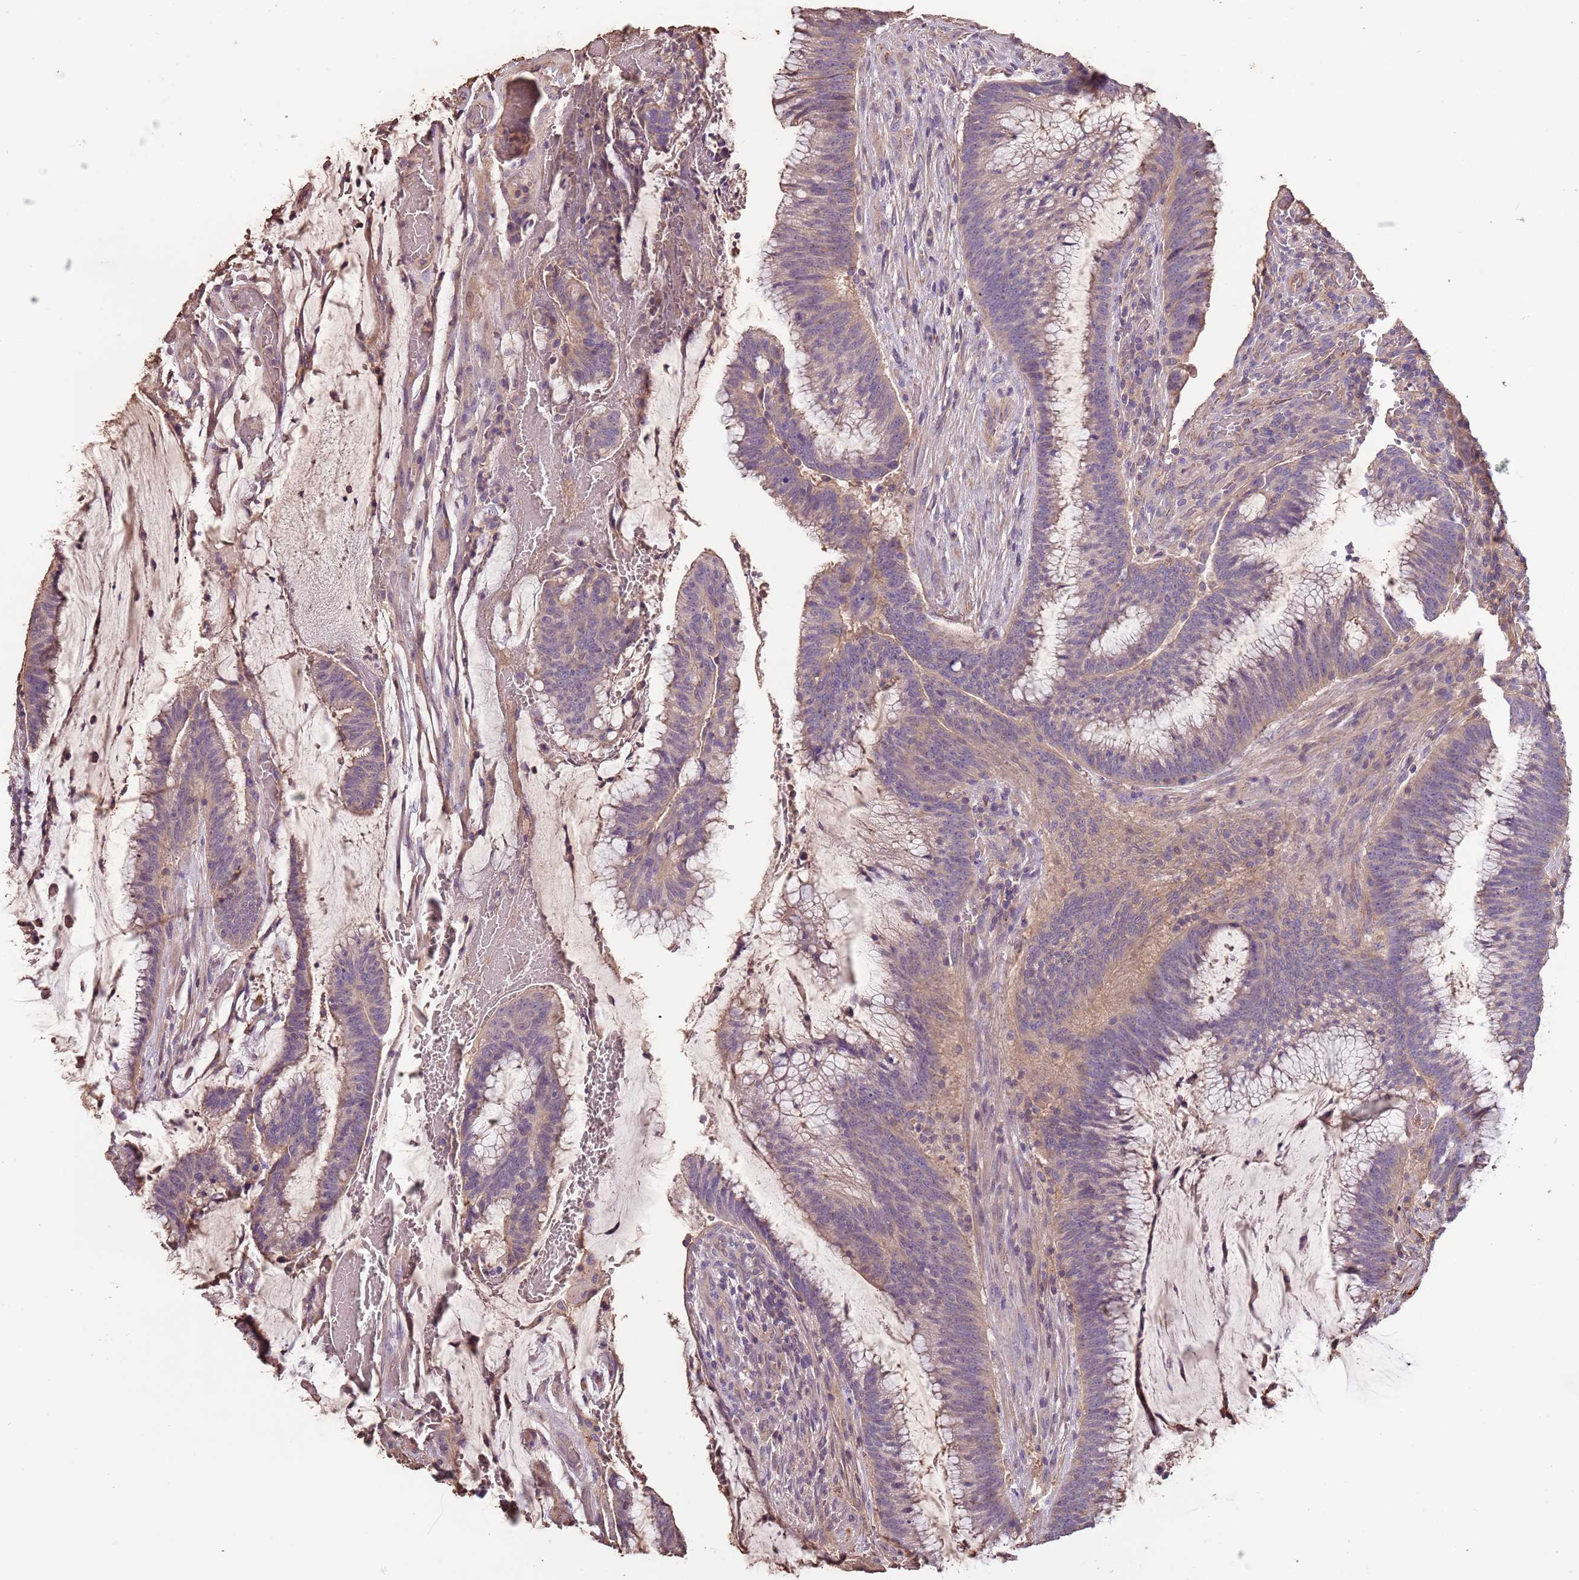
{"staining": {"intensity": "negative", "quantity": "none", "location": "none"}, "tissue": "colorectal cancer", "cell_type": "Tumor cells", "image_type": "cancer", "snomed": [{"axis": "morphology", "description": "Adenocarcinoma, NOS"}, {"axis": "topography", "description": "Rectum"}], "caption": "Tumor cells show no significant staining in adenocarcinoma (colorectal).", "gene": "FECH", "patient": {"sex": "female", "age": 77}}